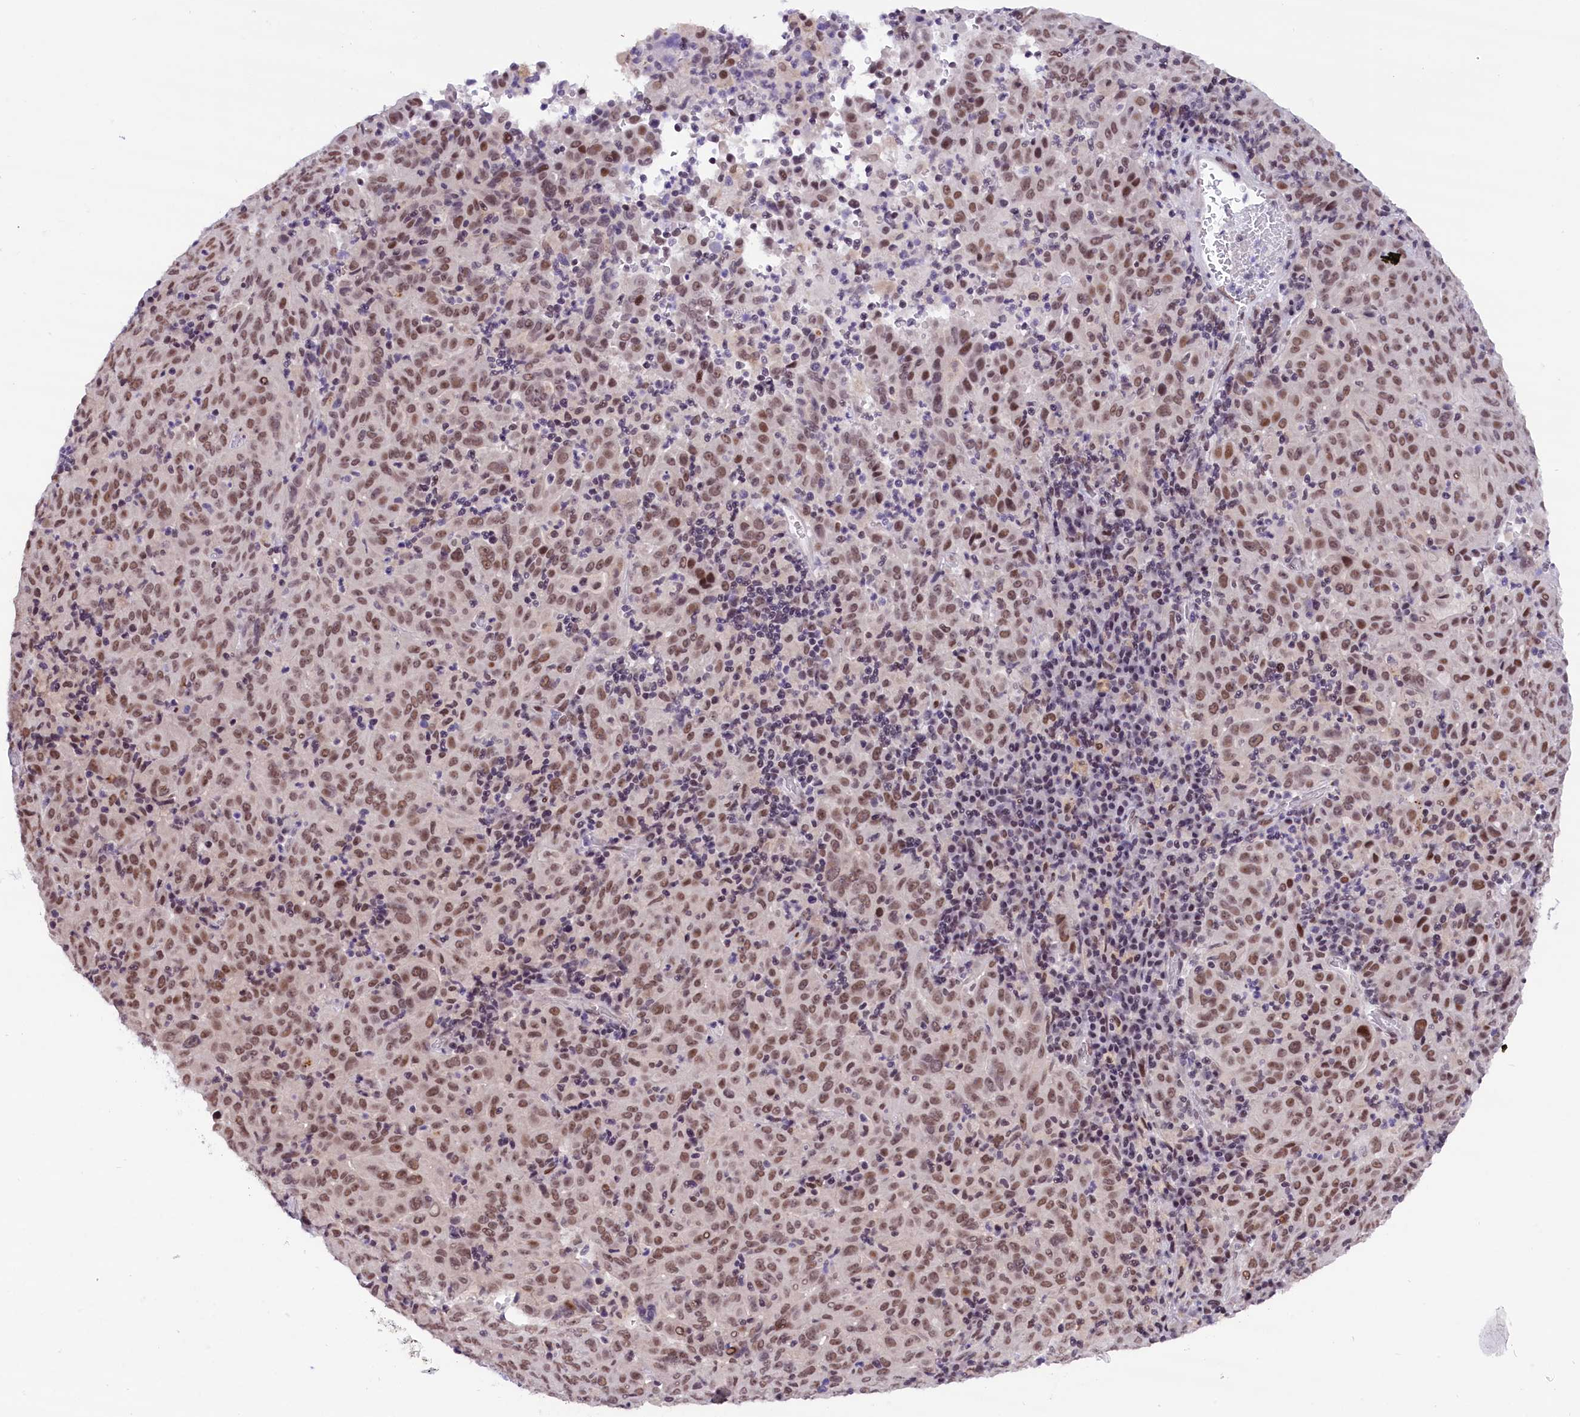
{"staining": {"intensity": "moderate", "quantity": ">75%", "location": "nuclear"}, "tissue": "pancreatic cancer", "cell_type": "Tumor cells", "image_type": "cancer", "snomed": [{"axis": "morphology", "description": "Adenocarcinoma, NOS"}, {"axis": "topography", "description": "Pancreas"}], "caption": "The image displays staining of pancreatic cancer (adenocarcinoma), revealing moderate nuclear protein positivity (brown color) within tumor cells.", "gene": "CDYL2", "patient": {"sex": "male", "age": 63}}